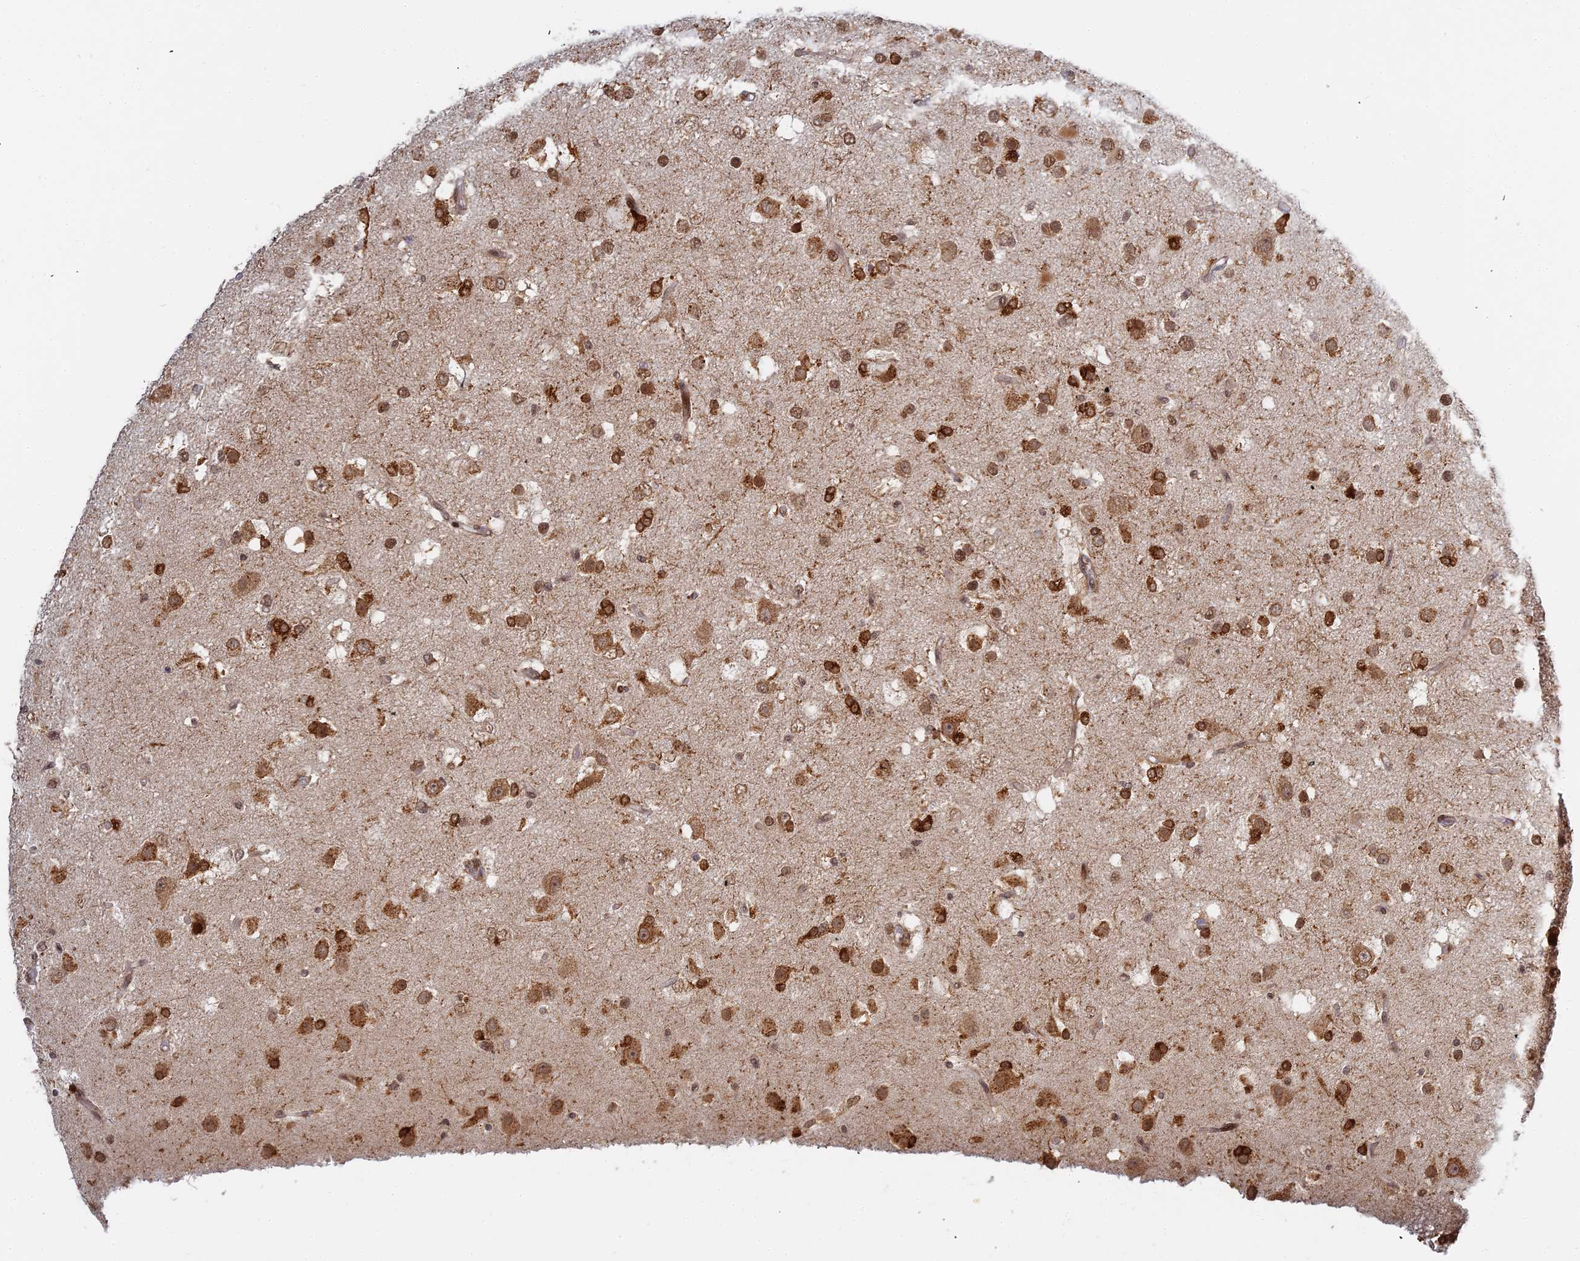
{"staining": {"intensity": "moderate", "quantity": ">75%", "location": "cytoplasmic/membranous"}, "tissue": "glioma", "cell_type": "Tumor cells", "image_type": "cancer", "snomed": [{"axis": "morphology", "description": "Glioma, malignant, High grade"}, {"axis": "topography", "description": "Brain"}], "caption": "IHC histopathology image of neoplastic tissue: malignant glioma (high-grade) stained using immunohistochemistry (IHC) displays medium levels of moderate protein expression localized specifically in the cytoplasmic/membranous of tumor cells, appearing as a cytoplasmic/membranous brown color.", "gene": "ABCA2", "patient": {"sex": "male", "age": 53}}